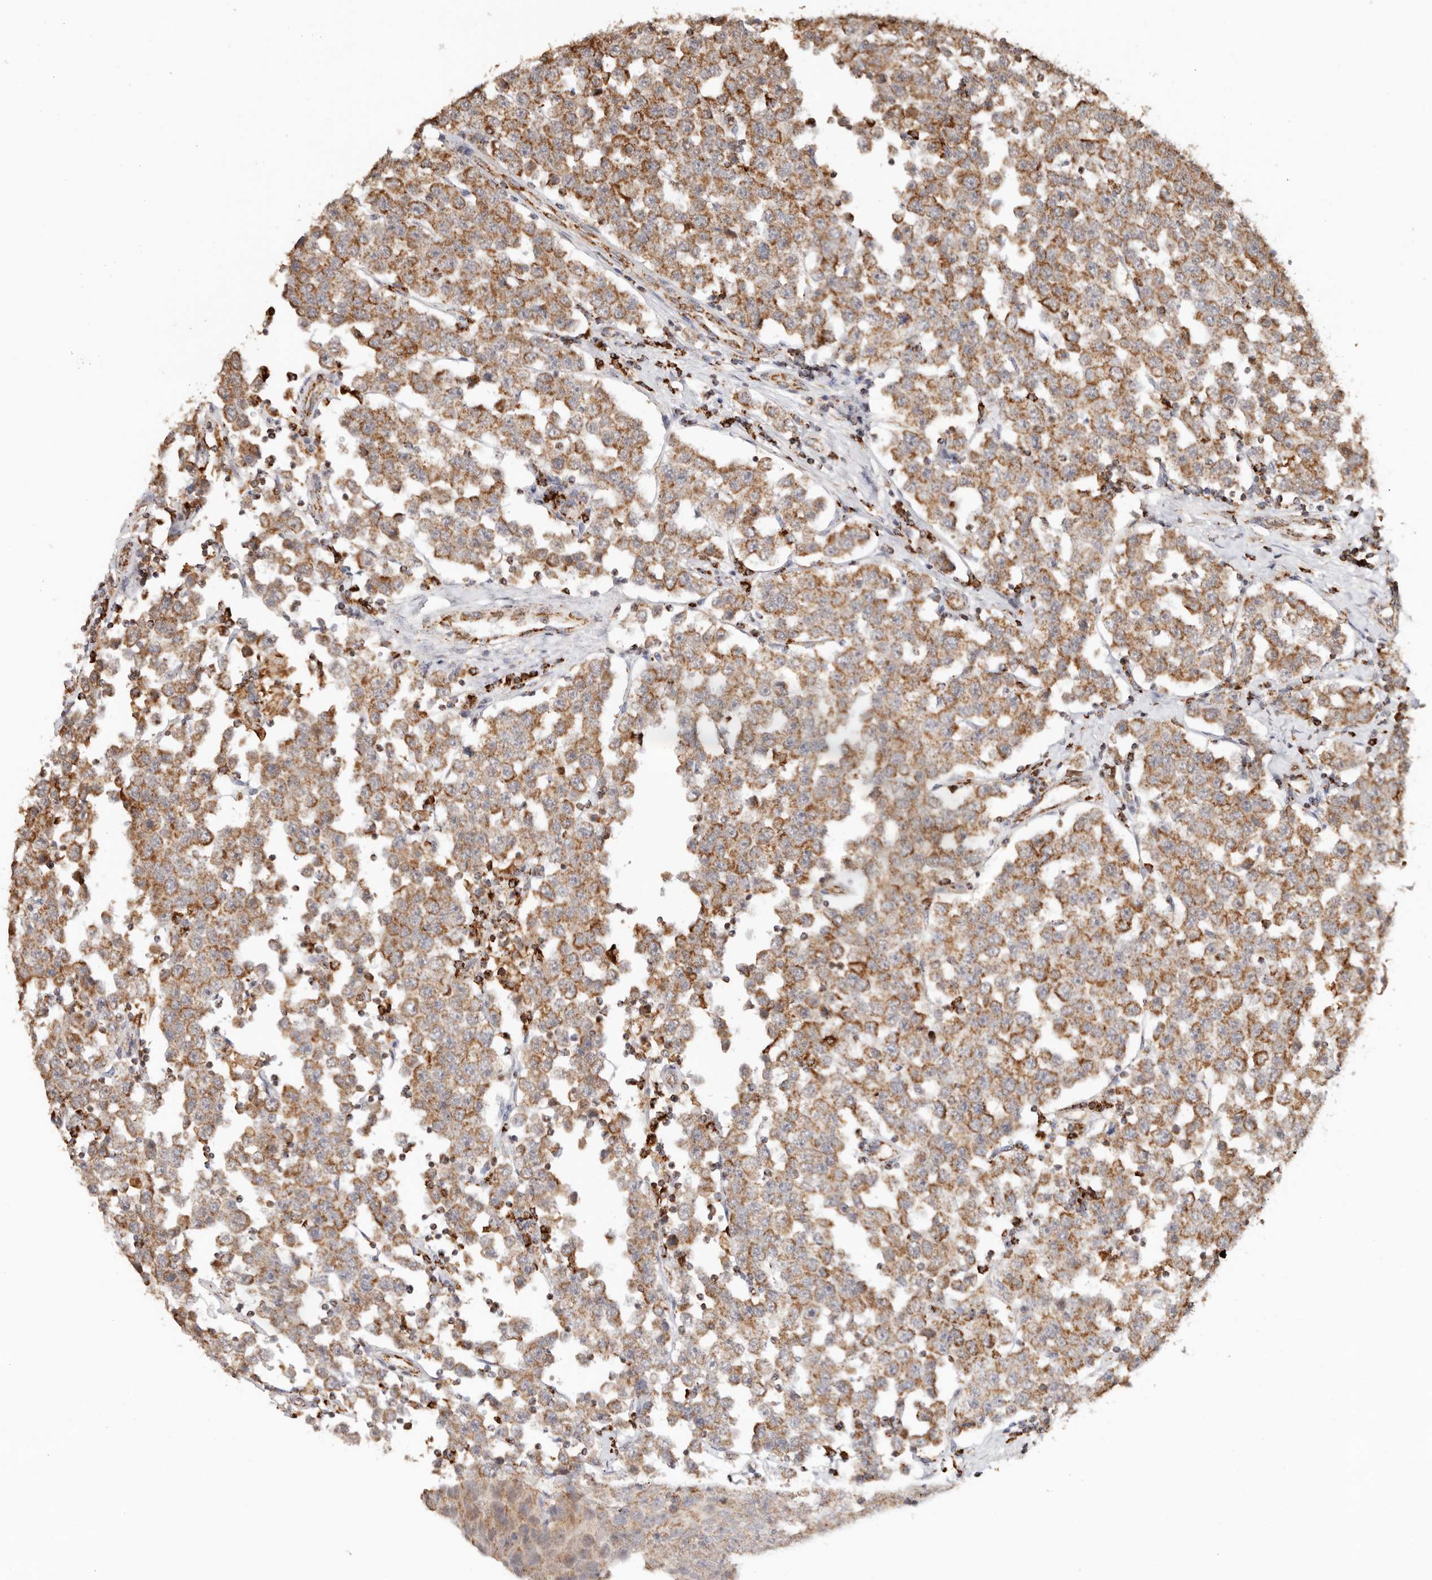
{"staining": {"intensity": "moderate", "quantity": ">75%", "location": "cytoplasmic/membranous"}, "tissue": "testis cancer", "cell_type": "Tumor cells", "image_type": "cancer", "snomed": [{"axis": "morphology", "description": "Seminoma, NOS"}, {"axis": "topography", "description": "Testis"}], "caption": "Testis seminoma tissue demonstrates moderate cytoplasmic/membranous positivity in about >75% of tumor cells", "gene": "NDUFB11", "patient": {"sex": "male", "age": 28}}